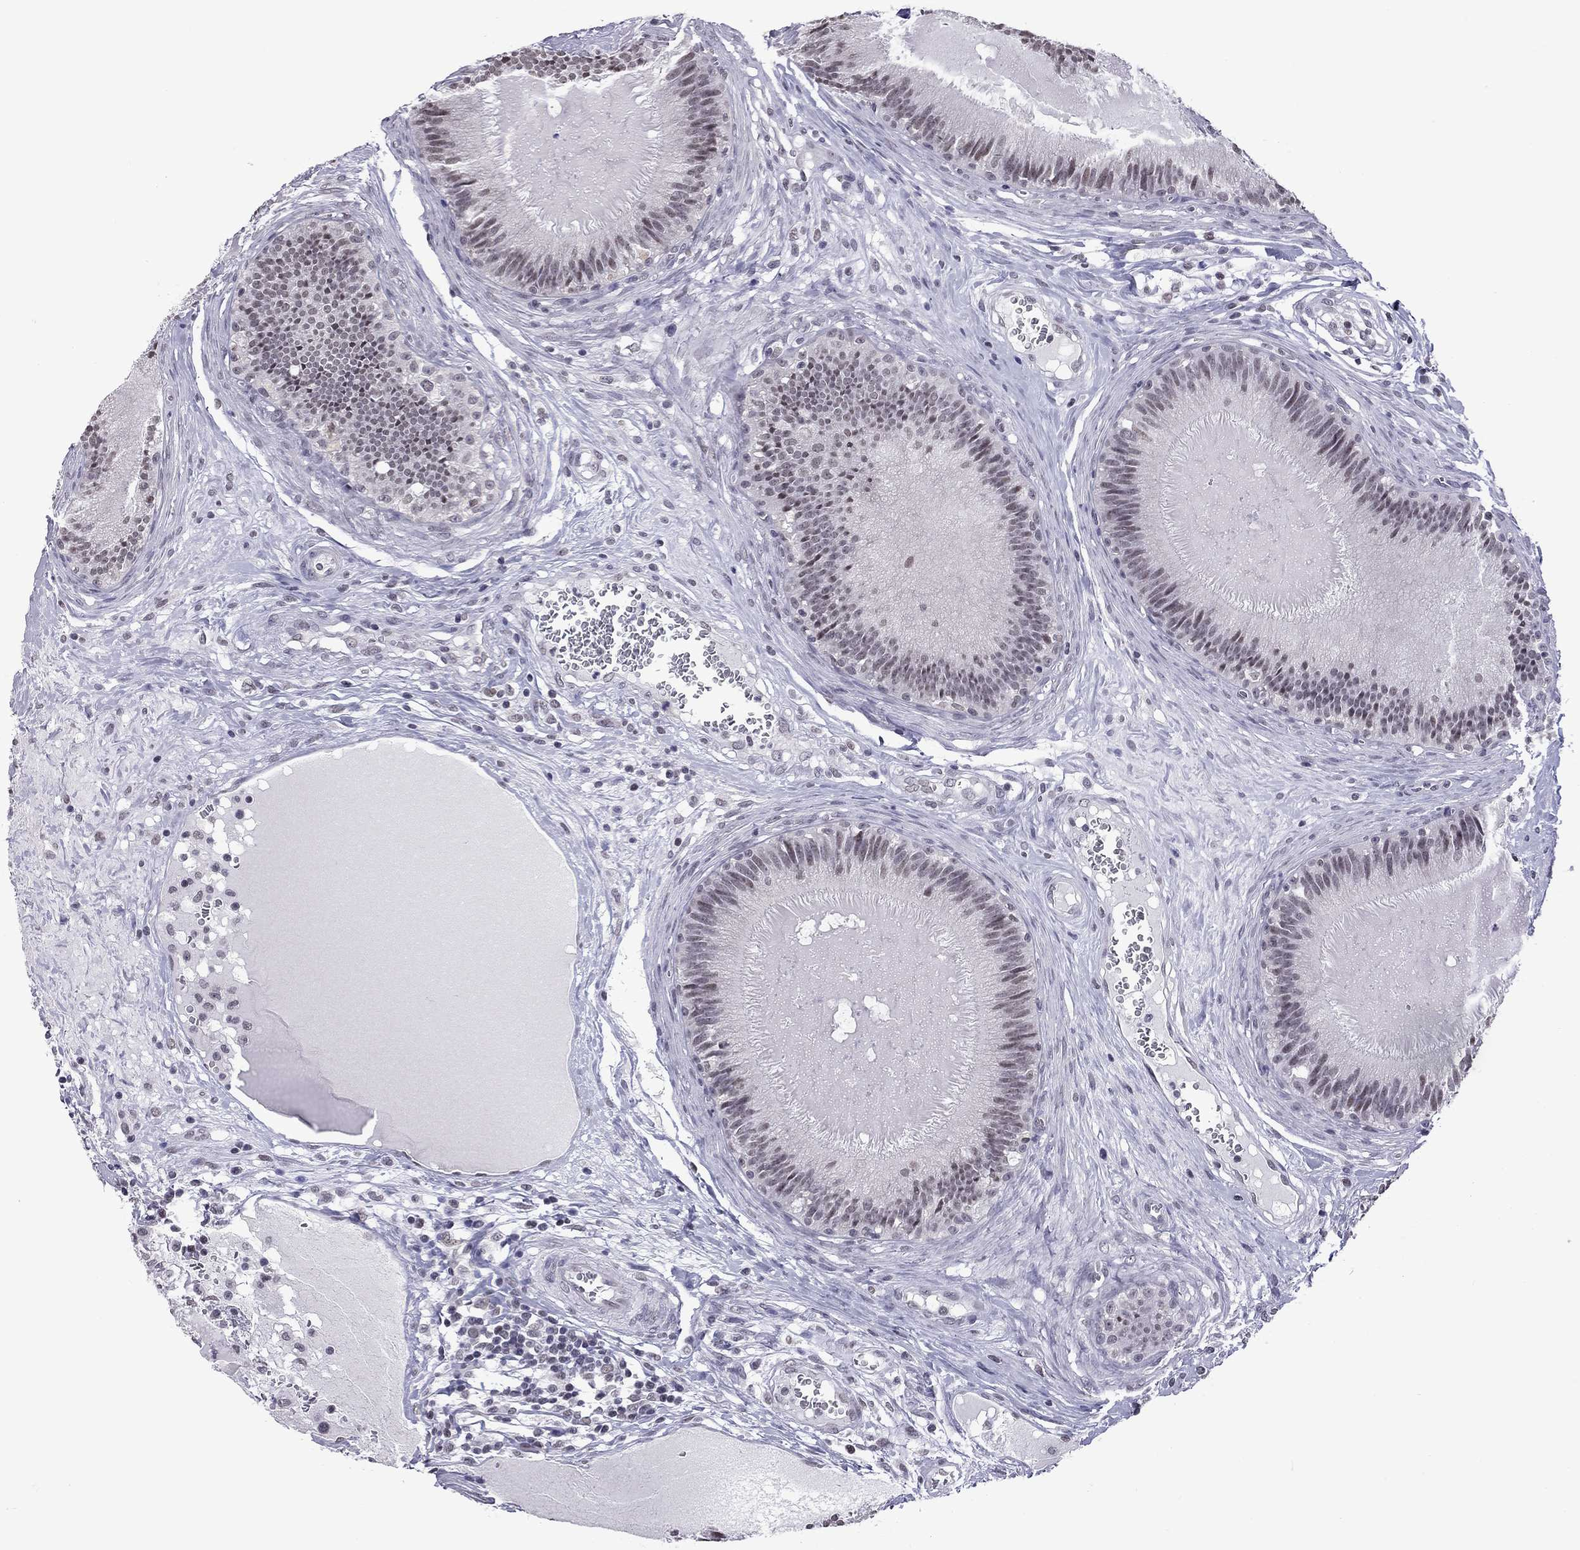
{"staining": {"intensity": "negative", "quantity": "none", "location": "none"}, "tissue": "epididymis", "cell_type": "Glandular cells", "image_type": "normal", "snomed": [{"axis": "morphology", "description": "Normal tissue, NOS"}, {"axis": "topography", "description": "Epididymis"}], "caption": "IHC image of normal epididymis stained for a protein (brown), which displays no expression in glandular cells.", "gene": "PPP1R3A", "patient": {"sex": "male", "age": 27}}